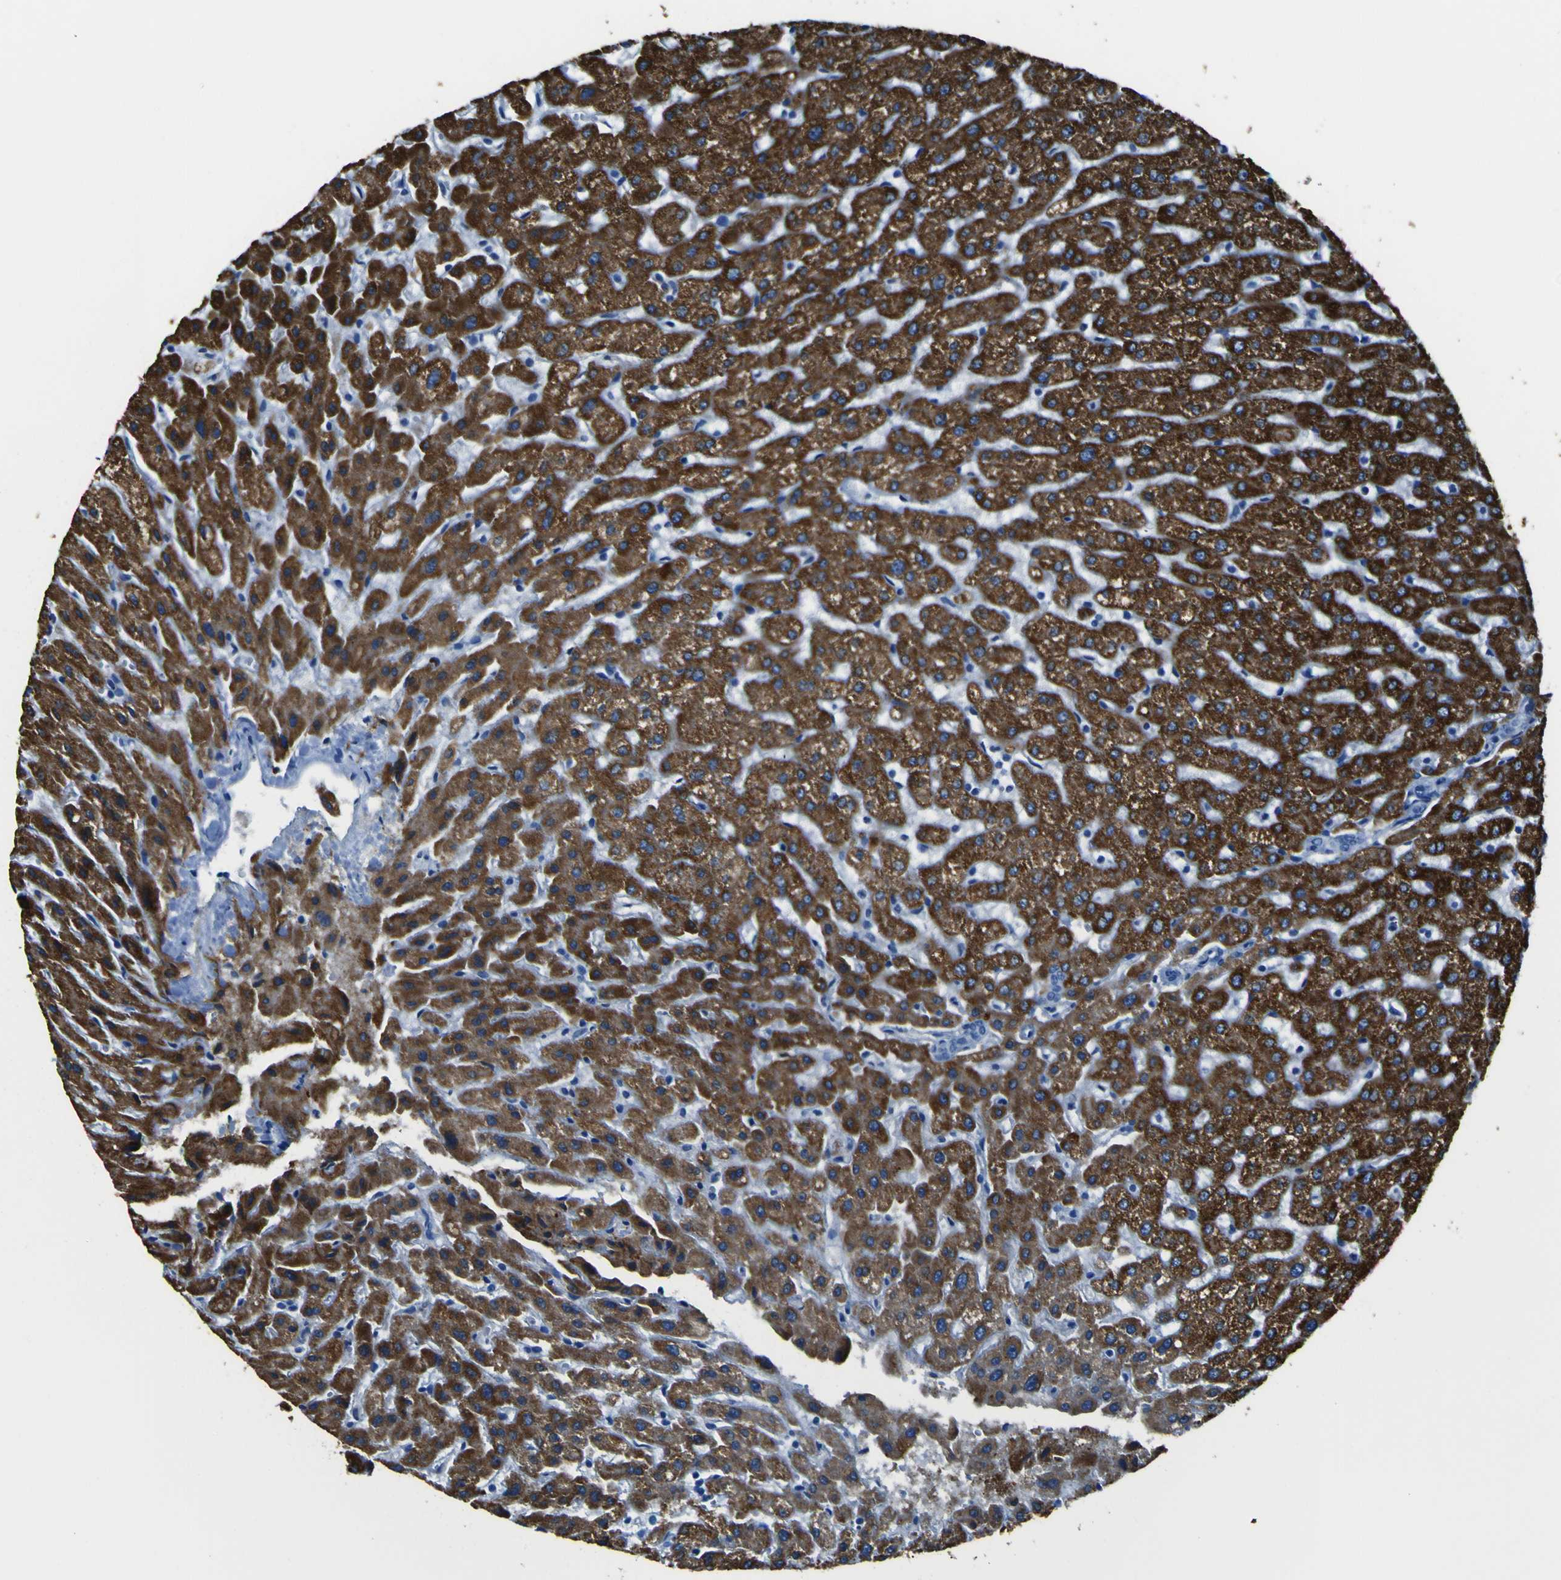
{"staining": {"intensity": "negative", "quantity": "none", "location": "none"}, "tissue": "liver", "cell_type": "Cholangiocytes", "image_type": "normal", "snomed": [{"axis": "morphology", "description": "Normal tissue, NOS"}, {"axis": "morphology", "description": "Fibrosis, NOS"}, {"axis": "topography", "description": "Liver"}], "caption": "The micrograph exhibits no significant expression in cholangiocytes of liver.", "gene": "ACSL1", "patient": {"sex": "female", "age": 29}}